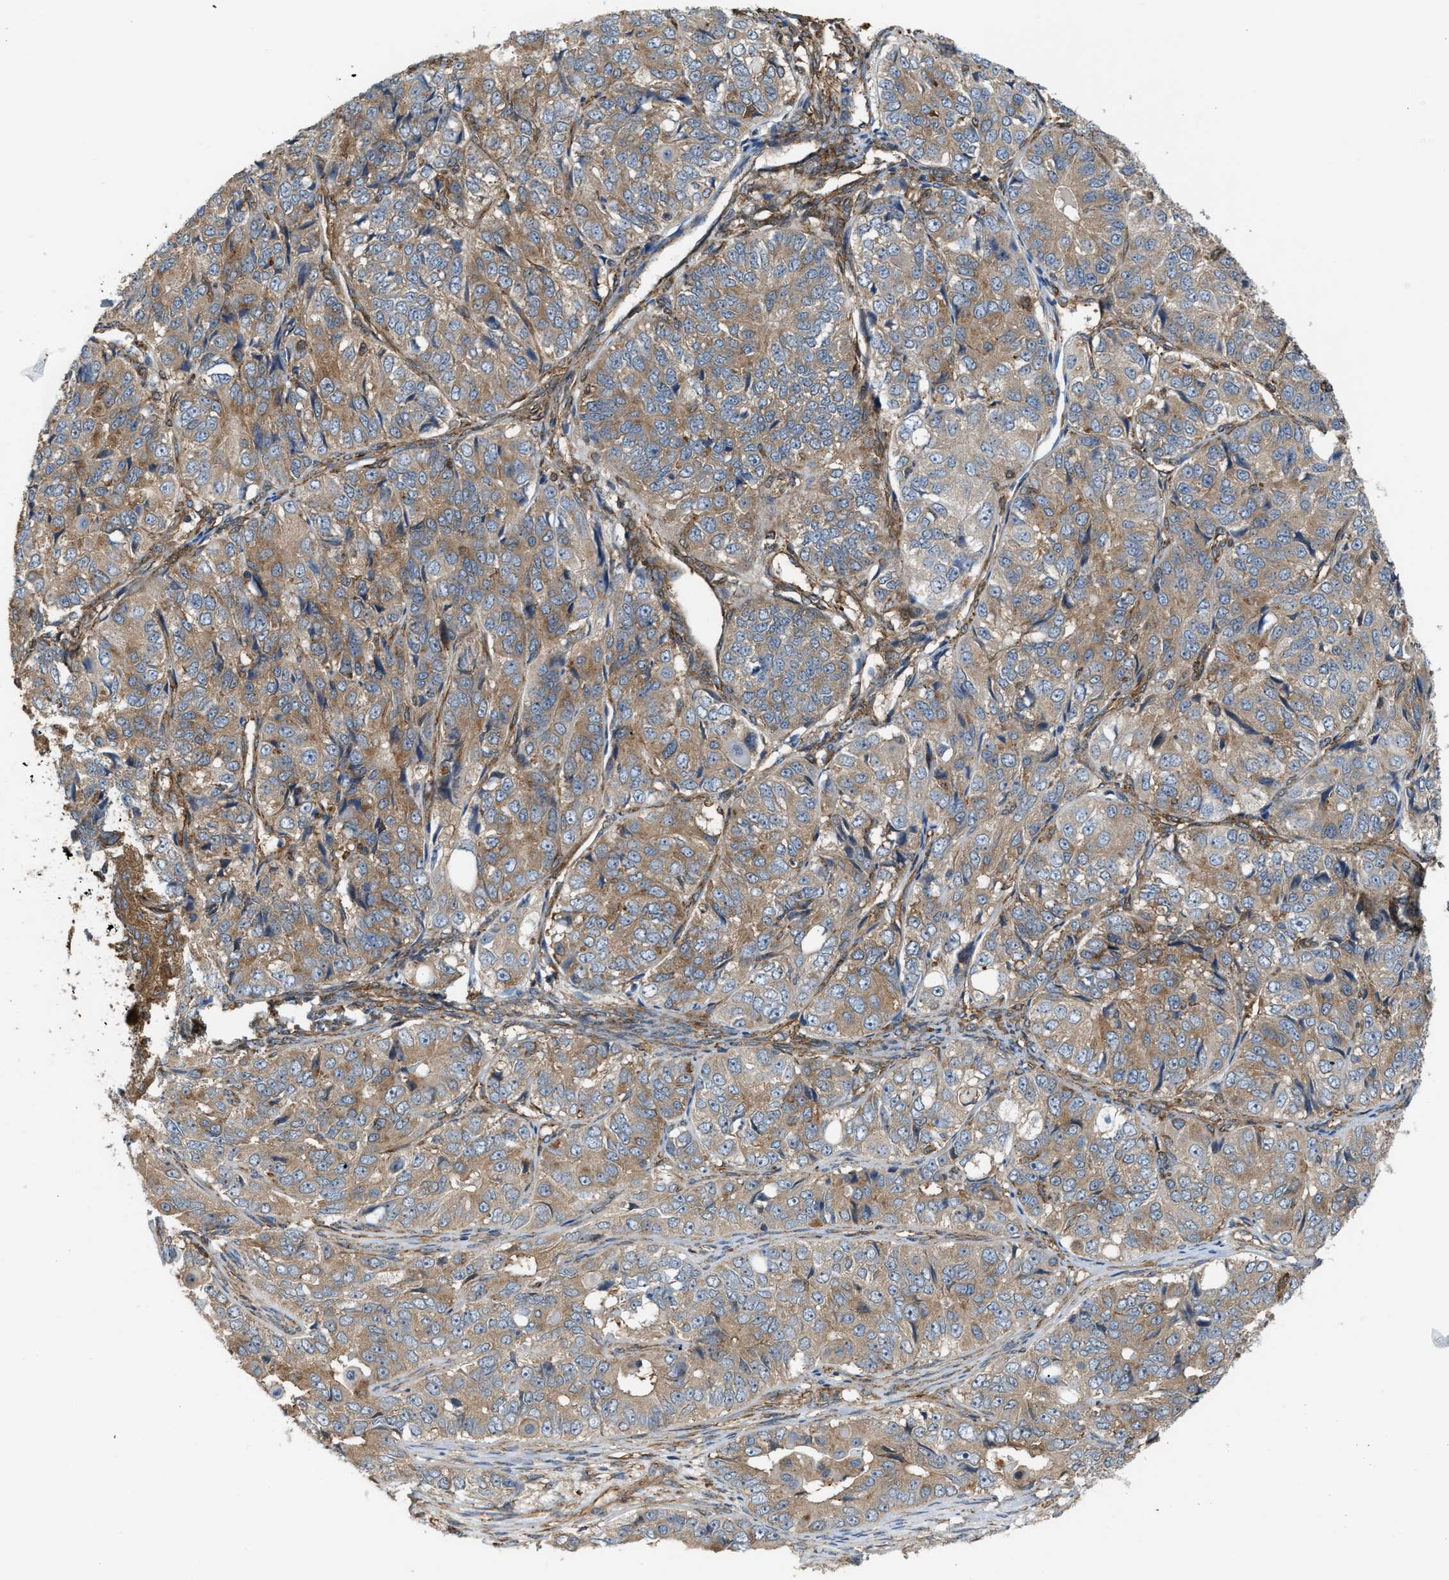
{"staining": {"intensity": "weak", "quantity": ">75%", "location": "cytoplasmic/membranous"}, "tissue": "ovarian cancer", "cell_type": "Tumor cells", "image_type": "cancer", "snomed": [{"axis": "morphology", "description": "Carcinoma, endometroid"}, {"axis": "topography", "description": "Ovary"}], "caption": "Ovarian cancer stained with a protein marker shows weak staining in tumor cells.", "gene": "PICALM", "patient": {"sex": "female", "age": 51}}